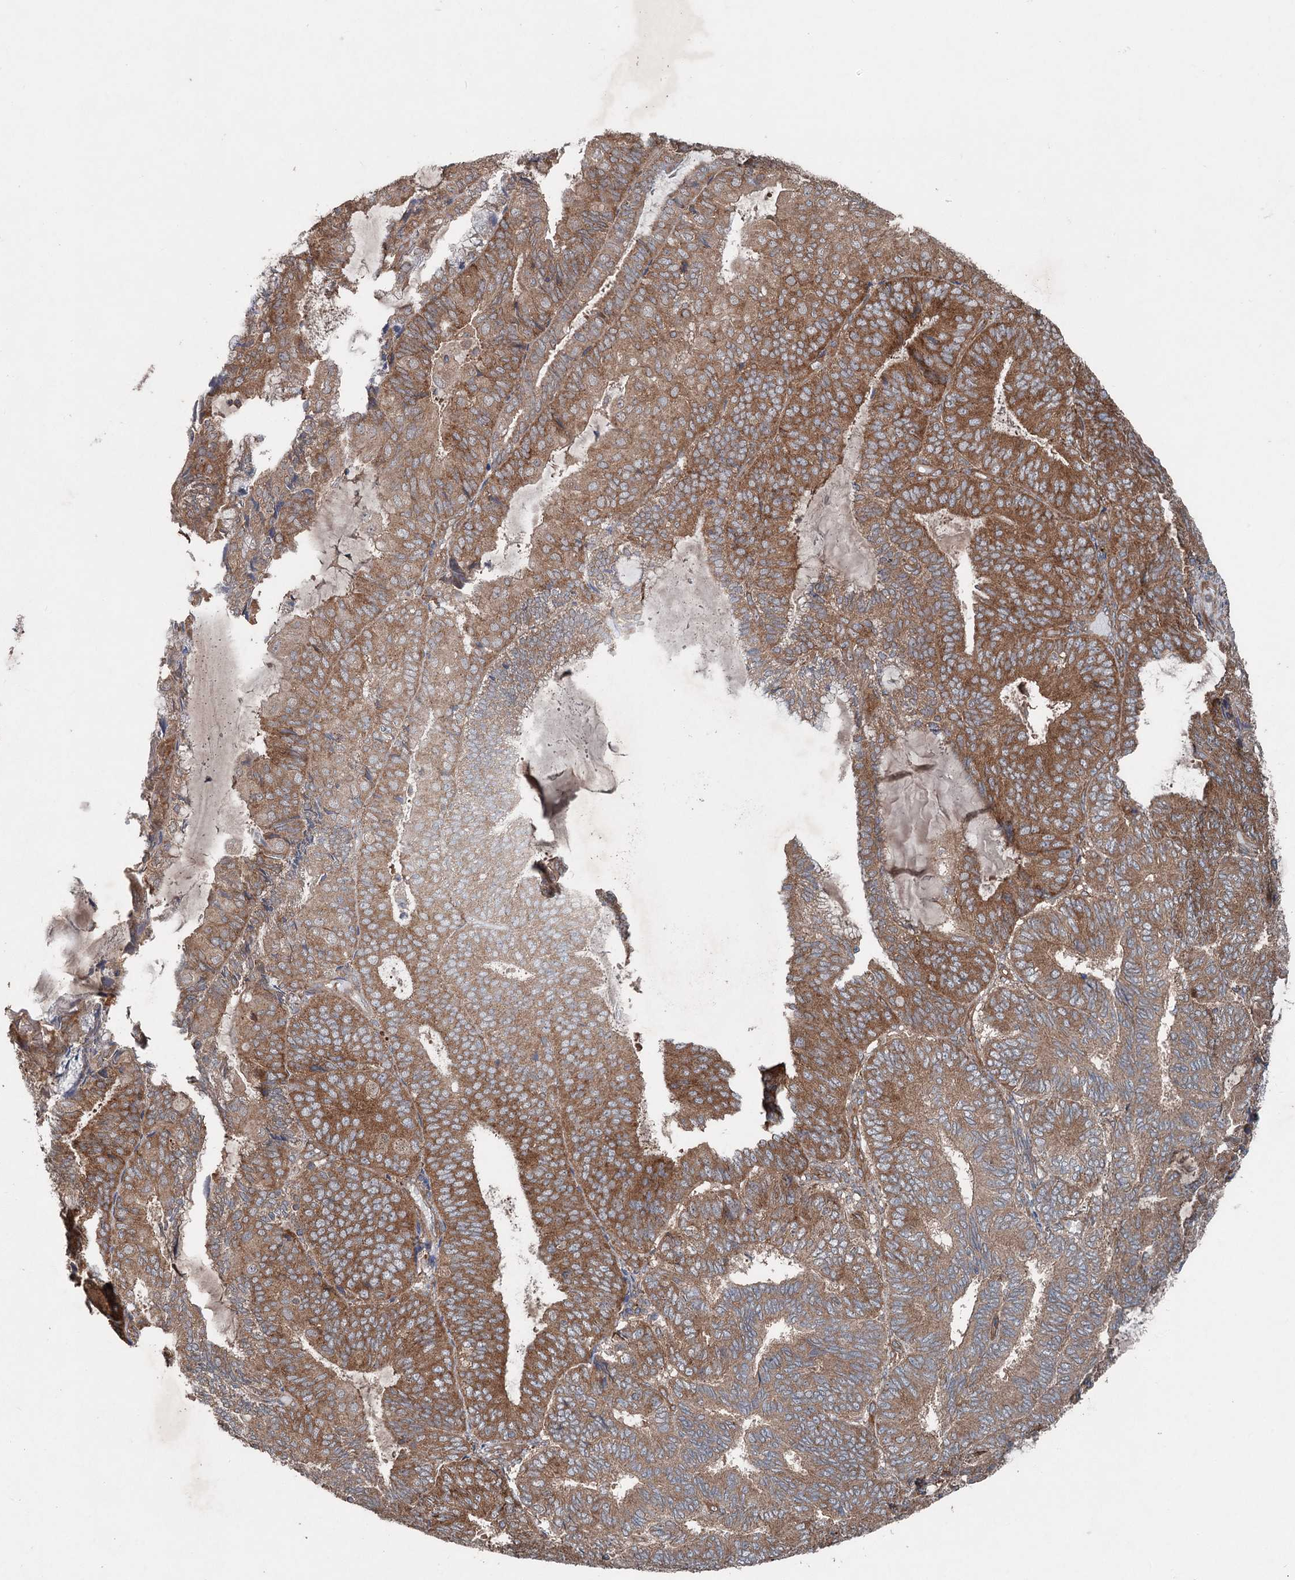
{"staining": {"intensity": "moderate", "quantity": ">75%", "location": "cytoplasmic/membranous"}, "tissue": "endometrial cancer", "cell_type": "Tumor cells", "image_type": "cancer", "snomed": [{"axis": "morphology", "description": "Adenocarcinoma, NOS"}, {"axis": "topography", "description": "Endometrium"}], "caption": "Endometrial cancer (adenocarcinoma) stained for a protein (brown) reveals moderate cytoplasmic/membranous positive positivity in approximately >75% of tumor cells.", "gene": "RNF214", "patient": {"sex": "female", "age": 81}}